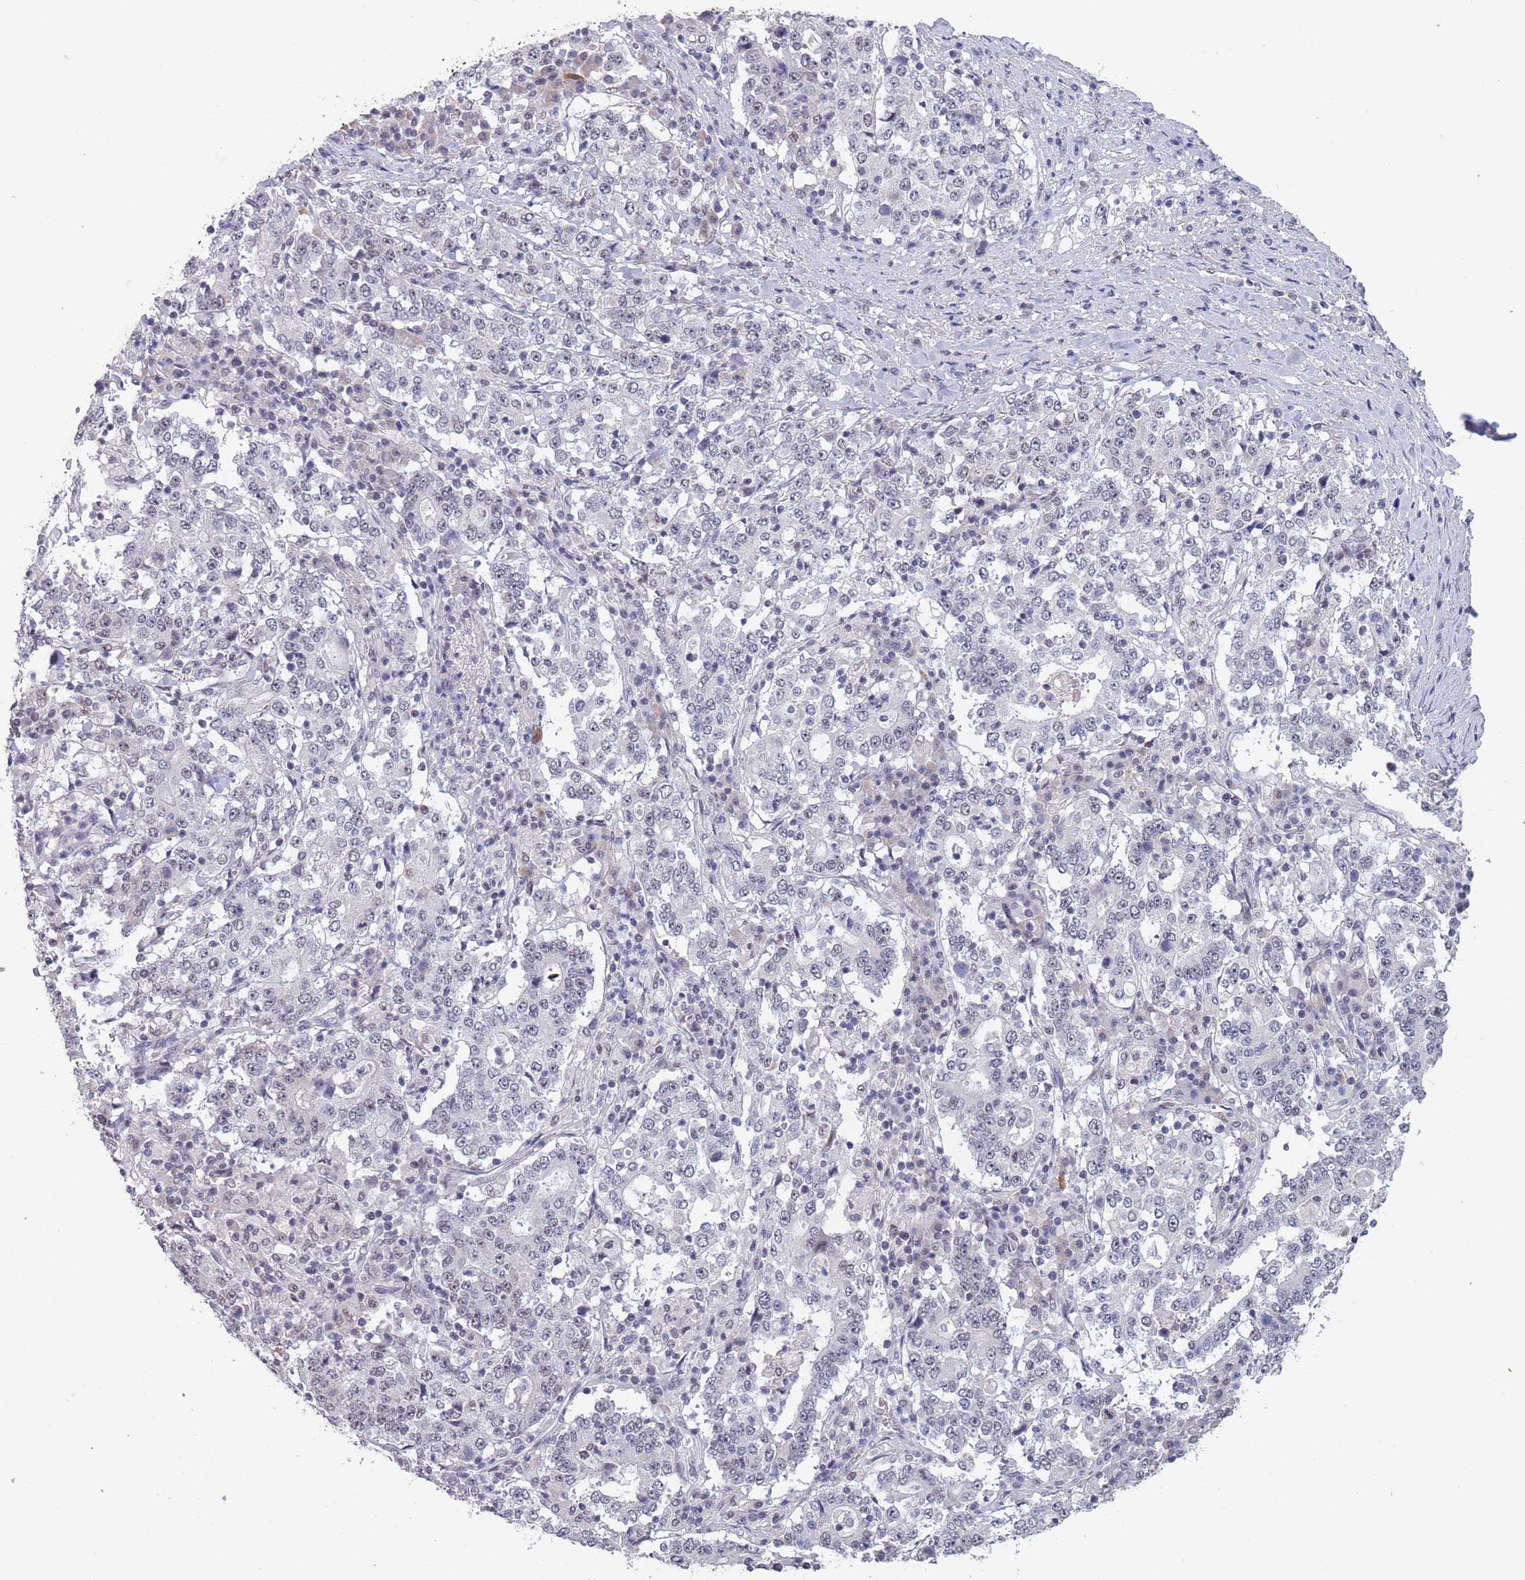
{"staining": {"intensity": "negative", "quantity": "none", "location": "none"}, "tissue": "stomach cancer", "cell_type": "Tumor cells", "image_type": "cancer", "snomed": [{"axis": "morphology", "description": "Adenocarcinoma, NOS"}, {"axis": "topography", "description": "Stomach"}], "caption": "The micrograph displays no staining of tumor cells in stomach cancer.", "gene": "CIZ1", "patient": {"sex": "male", "age": 59}}